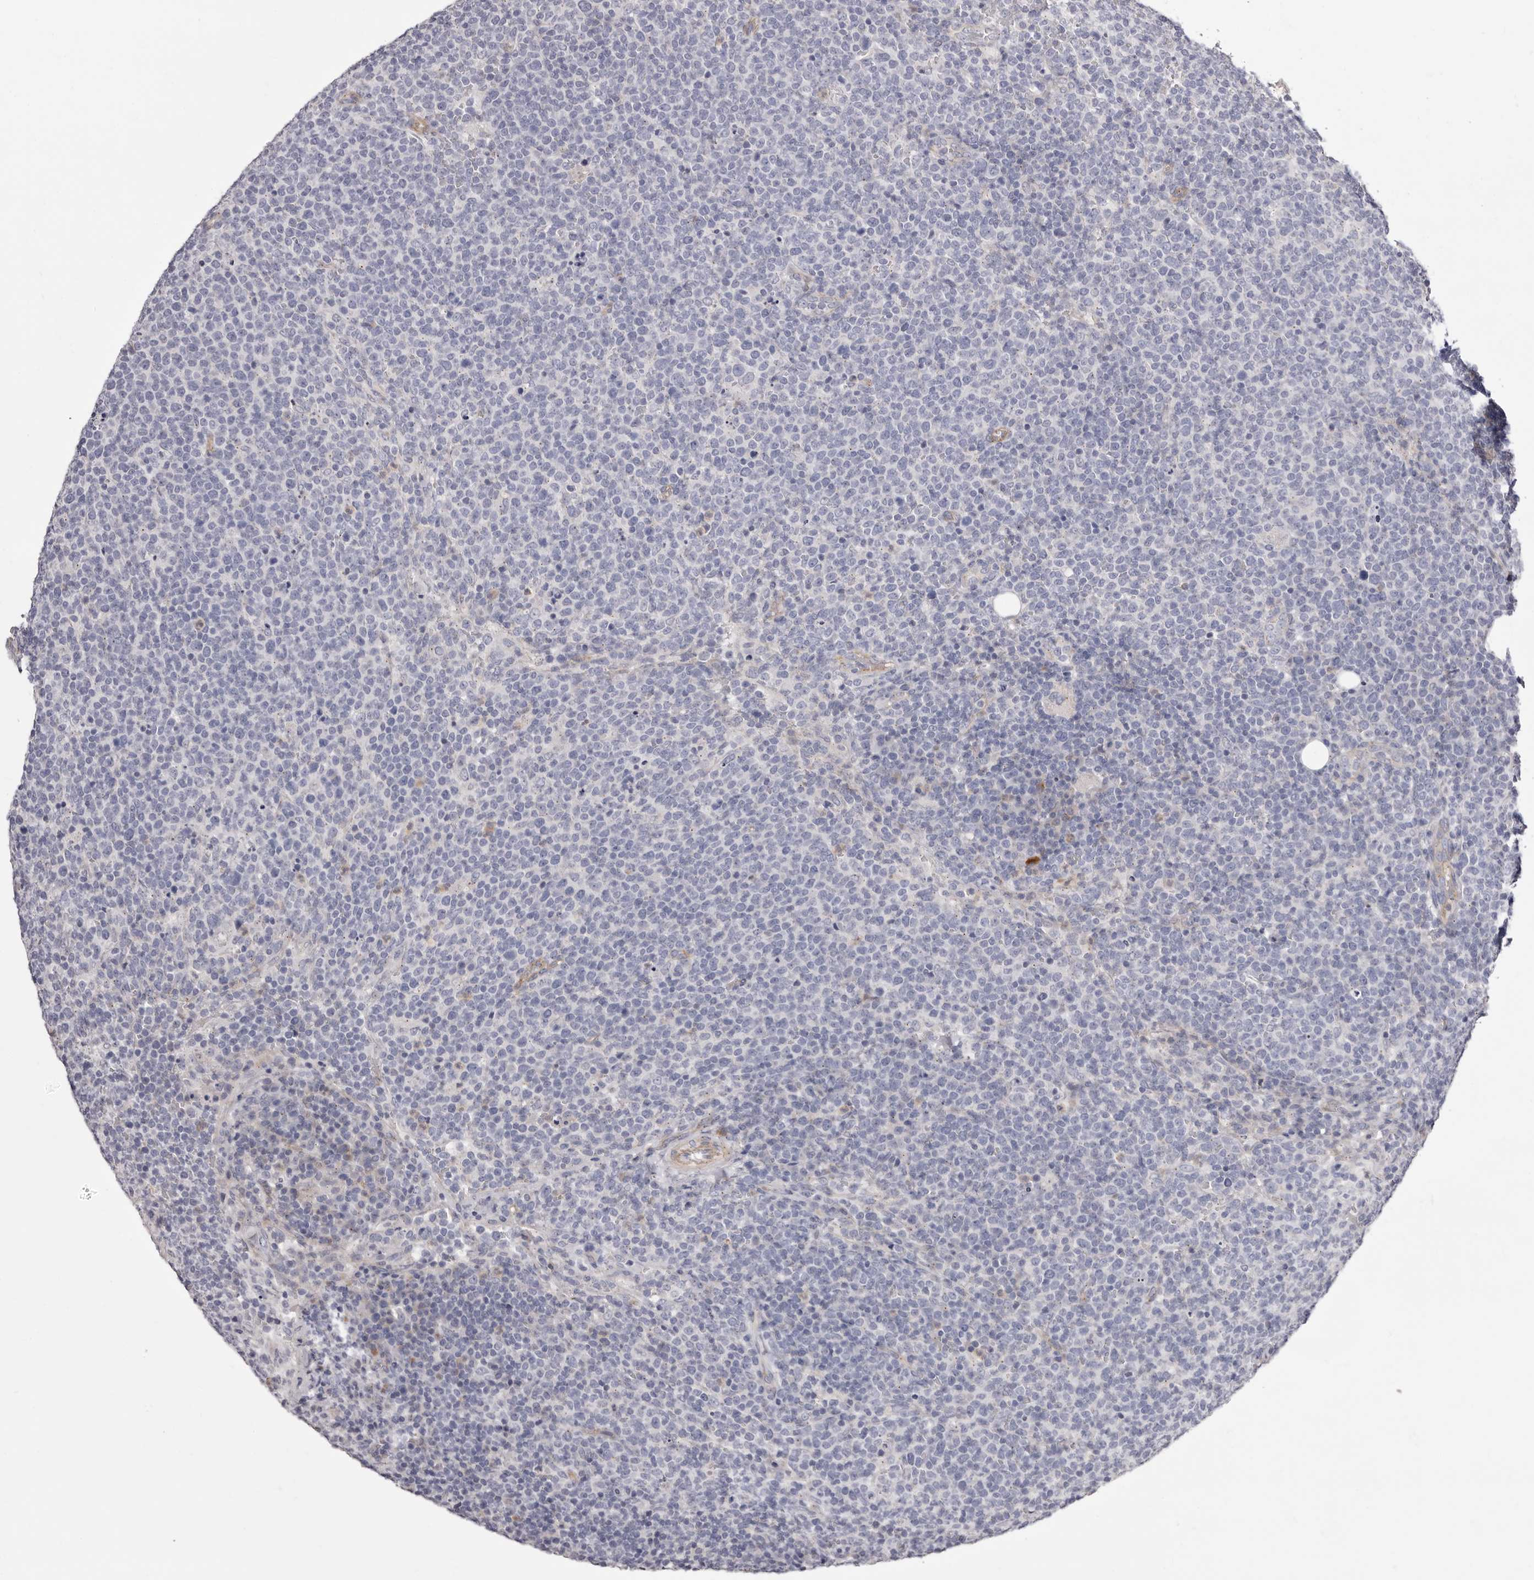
{"staining": {"intensity": "negative", "quantity": "none", "location": "none"}, "tissue": "lymphoma", "cell_type": "Tumor cells", "image_type": "cancer", "snomed": [{"axis": "morphology", "description": "Malignant lymphoma, non-Hodgkin's type, High grade"}, {"axis": "topography", "description": "Lymph node"}], "caption": "There is no significant positivity in tumor cells of high-grade malignant lymphoma, non-Hodgkin's type. (Immunohistochemistry, brightfield microscopy, high magnification).", "gene": "PEG10", "patient": {"sex": "male", "age": 61}}